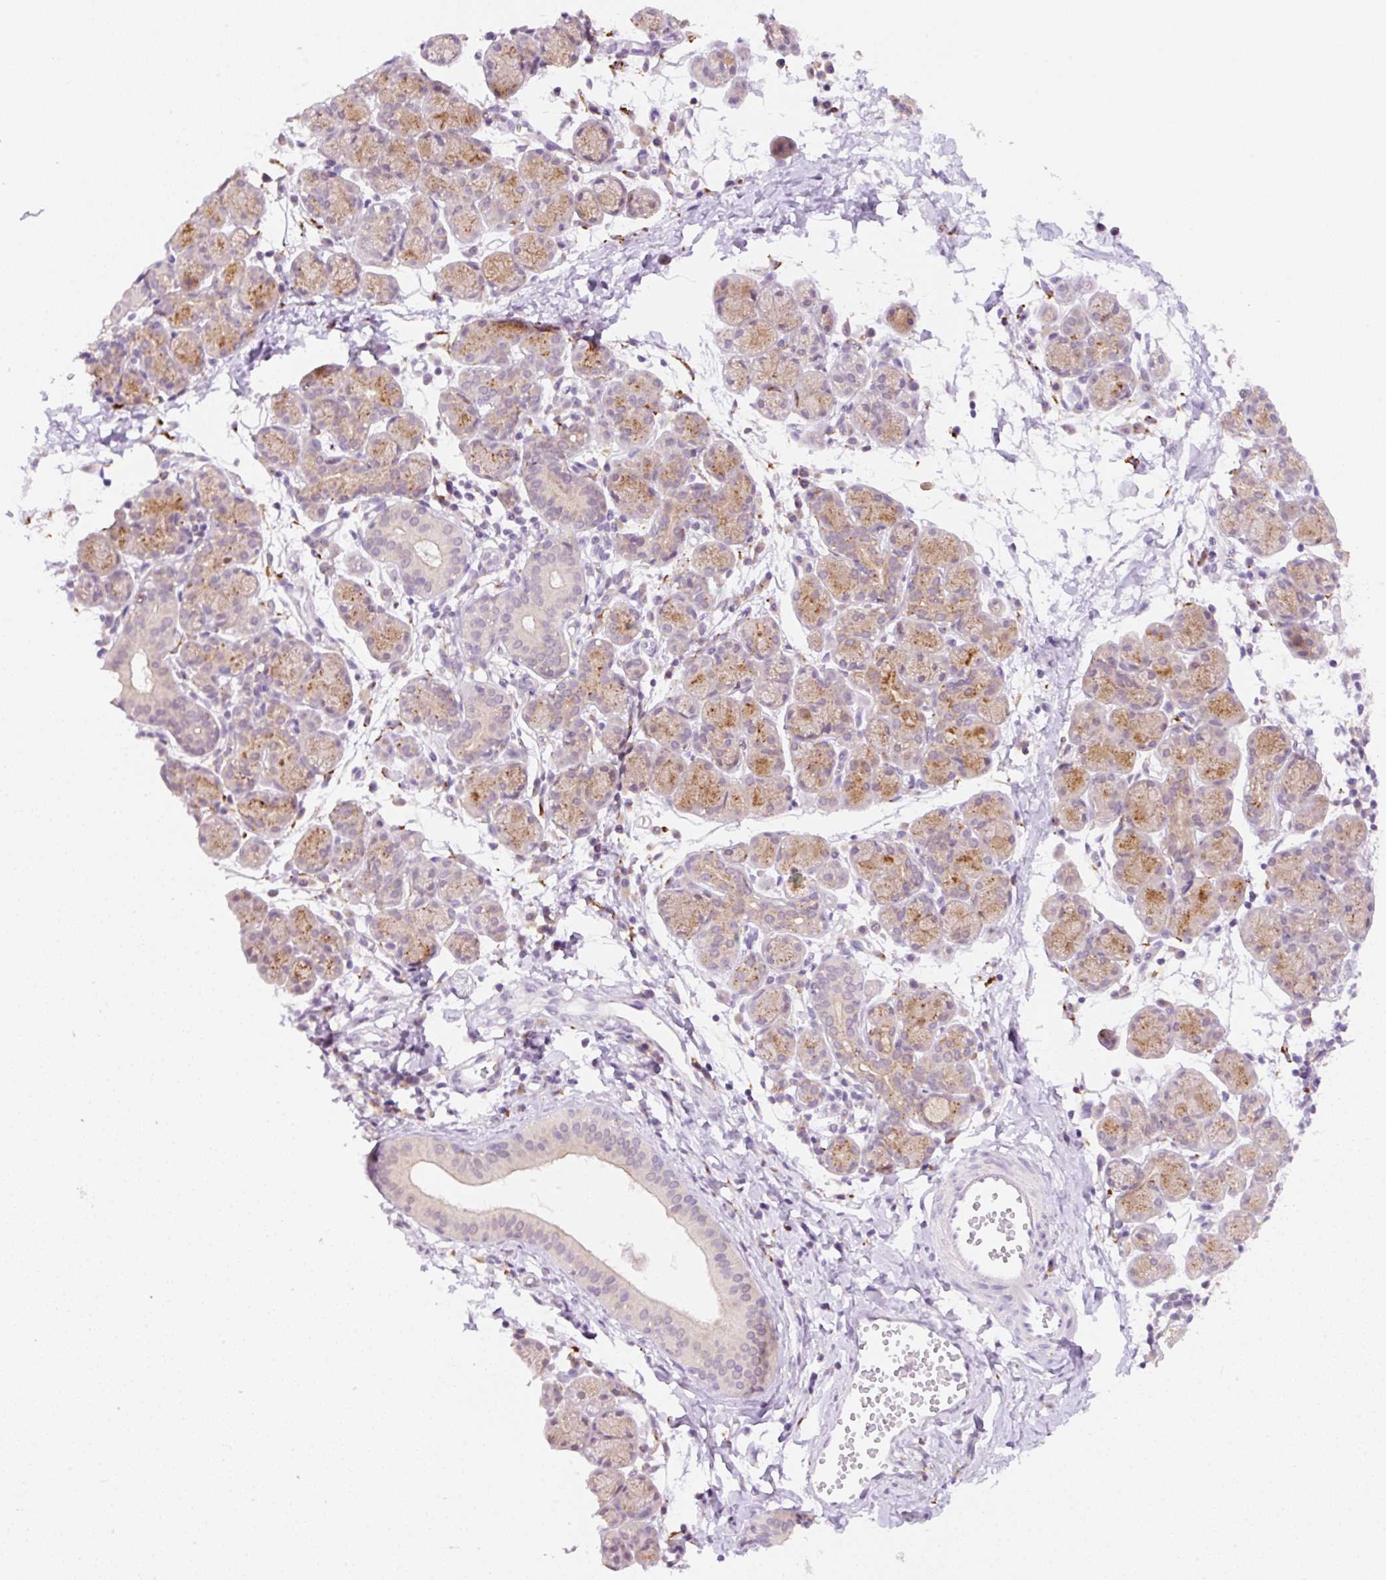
{"staining": {"intensity": "moderate", "quantity": "25%-75%", "location": "cytoplasmic/membranous"}, "tissue": "salivary gland", "cell_type": "Glandular cells", "image_type": "normal", "snomed": [{"axis": "morphology", "description": "Normal tissue, NOS"}, {"axis": "morphology", "description": "Inflammation, NOS"}, {"axis": "topography", "description": "Lymph node"}, {"axis": "topography", "description": "Salivary gland"}], "caption": "Protein positivity by immunohistochemistry (IHC) exhibits moderate cytoplasmic/membranous staining in approximately 25%-75% of glandular cells in normal salivary gland. Nuclei are stained in blue.", "gene": "CEBPZOS", "patient": {"sex": "male", "age": 3}}